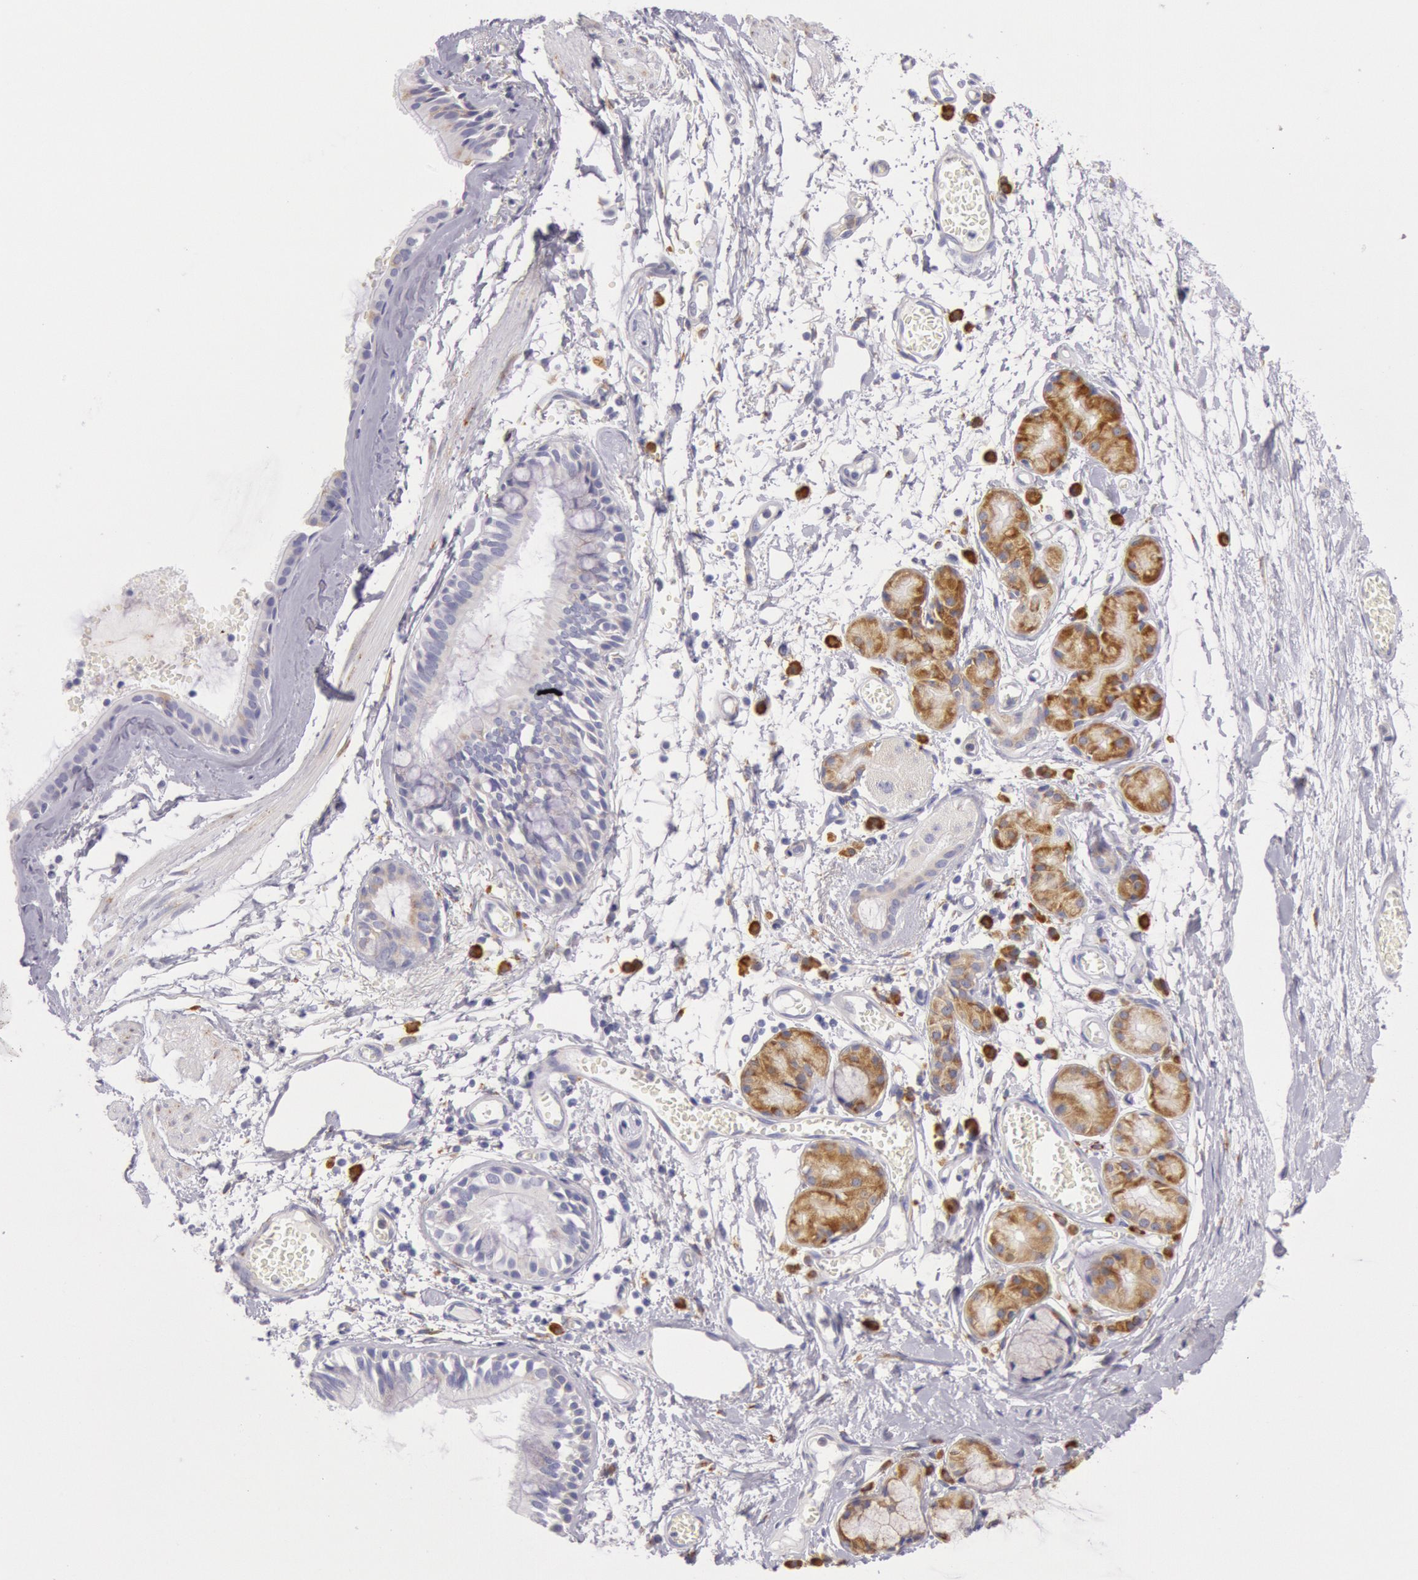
{"staining": {"intensity": "weak", "quantity": "<25%", "location": "cytoplasmic/membranous"}, "tissue": "bronchus", "cell_type": "Respiratory epithelial cells", "image_type": "normal", "snomed": [{"axis": "morphology", "description": "Normal tissue, NOS"}, {"axis": "topography", "description": "Bronchus"}, {"axis": "topography", "description": "Lung"}], "caption": "Immunohistochemical staining of unremarkable human bronchus reveals no significant expression in respiratory epithelial cells. The staining was performed using DAB (3,3'-diaminobenzidine) to visualize the protein expression in brown, while the nuclei were stained in blue with hematoxylin (Magnification: 20x).", "gene": "CIDEB", "patient": {"sex": "female", "age": 56}}